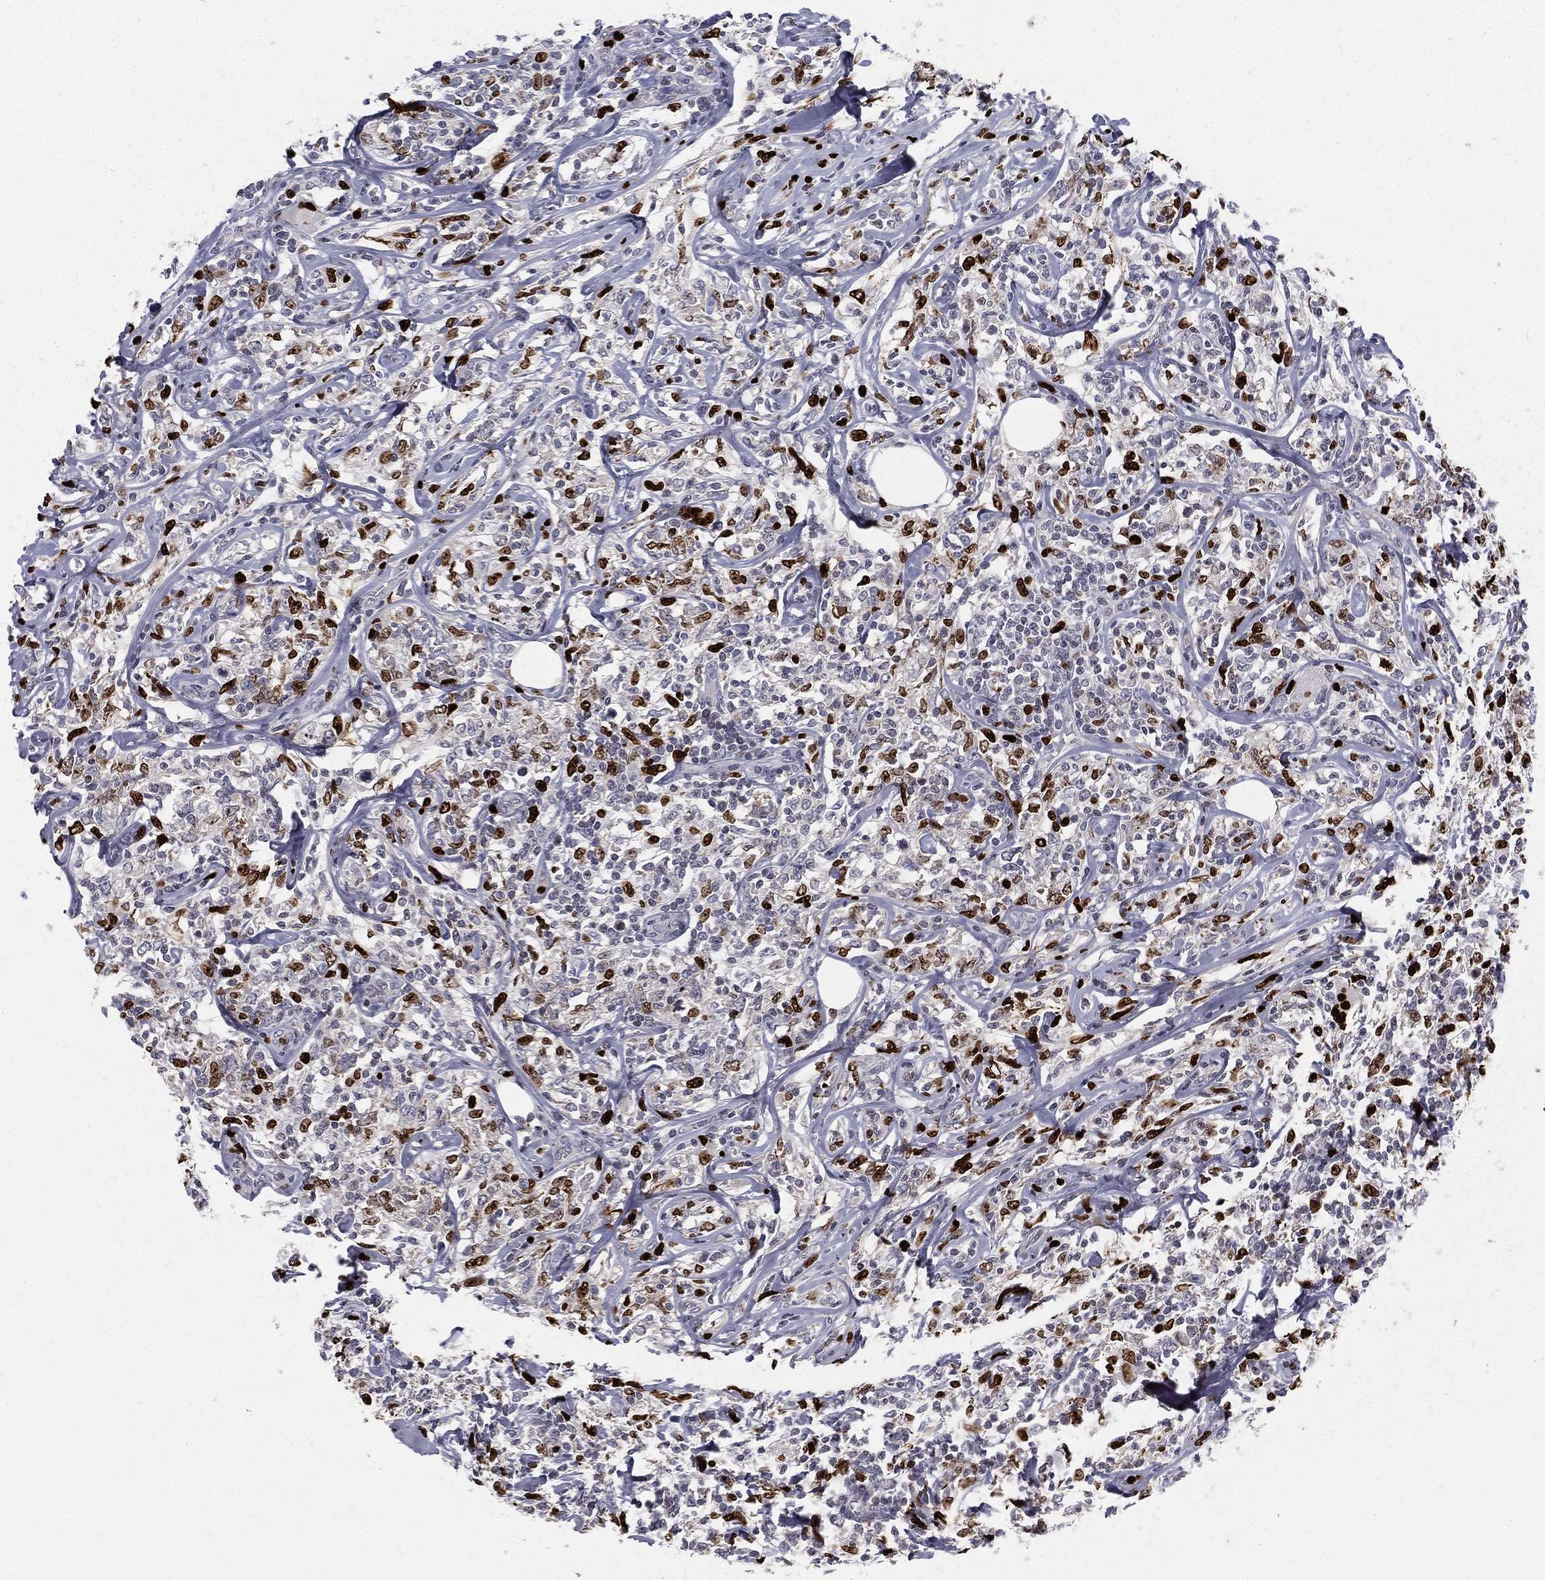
{"staining": {"intensity": "strong", "quantity": "<25%", "location": "nuclear"}, "tissue": "lymphoma", "cell_type": "Tumor cells", "image_type": "cancer", "snomed": [{"axis": "morphology", "description": "Malignant lymphoma, non-Hodgkin's type, High grade"}, {"axis": "topography", "description": "Lymph node"}], "caption": "Lymphoma stained for a protein (brown) demonstrates strong nuclear positive positivity in about <25% of tumor cells.", "gene": "MNDA", "patient": {"sex": "female", "age": 84}}